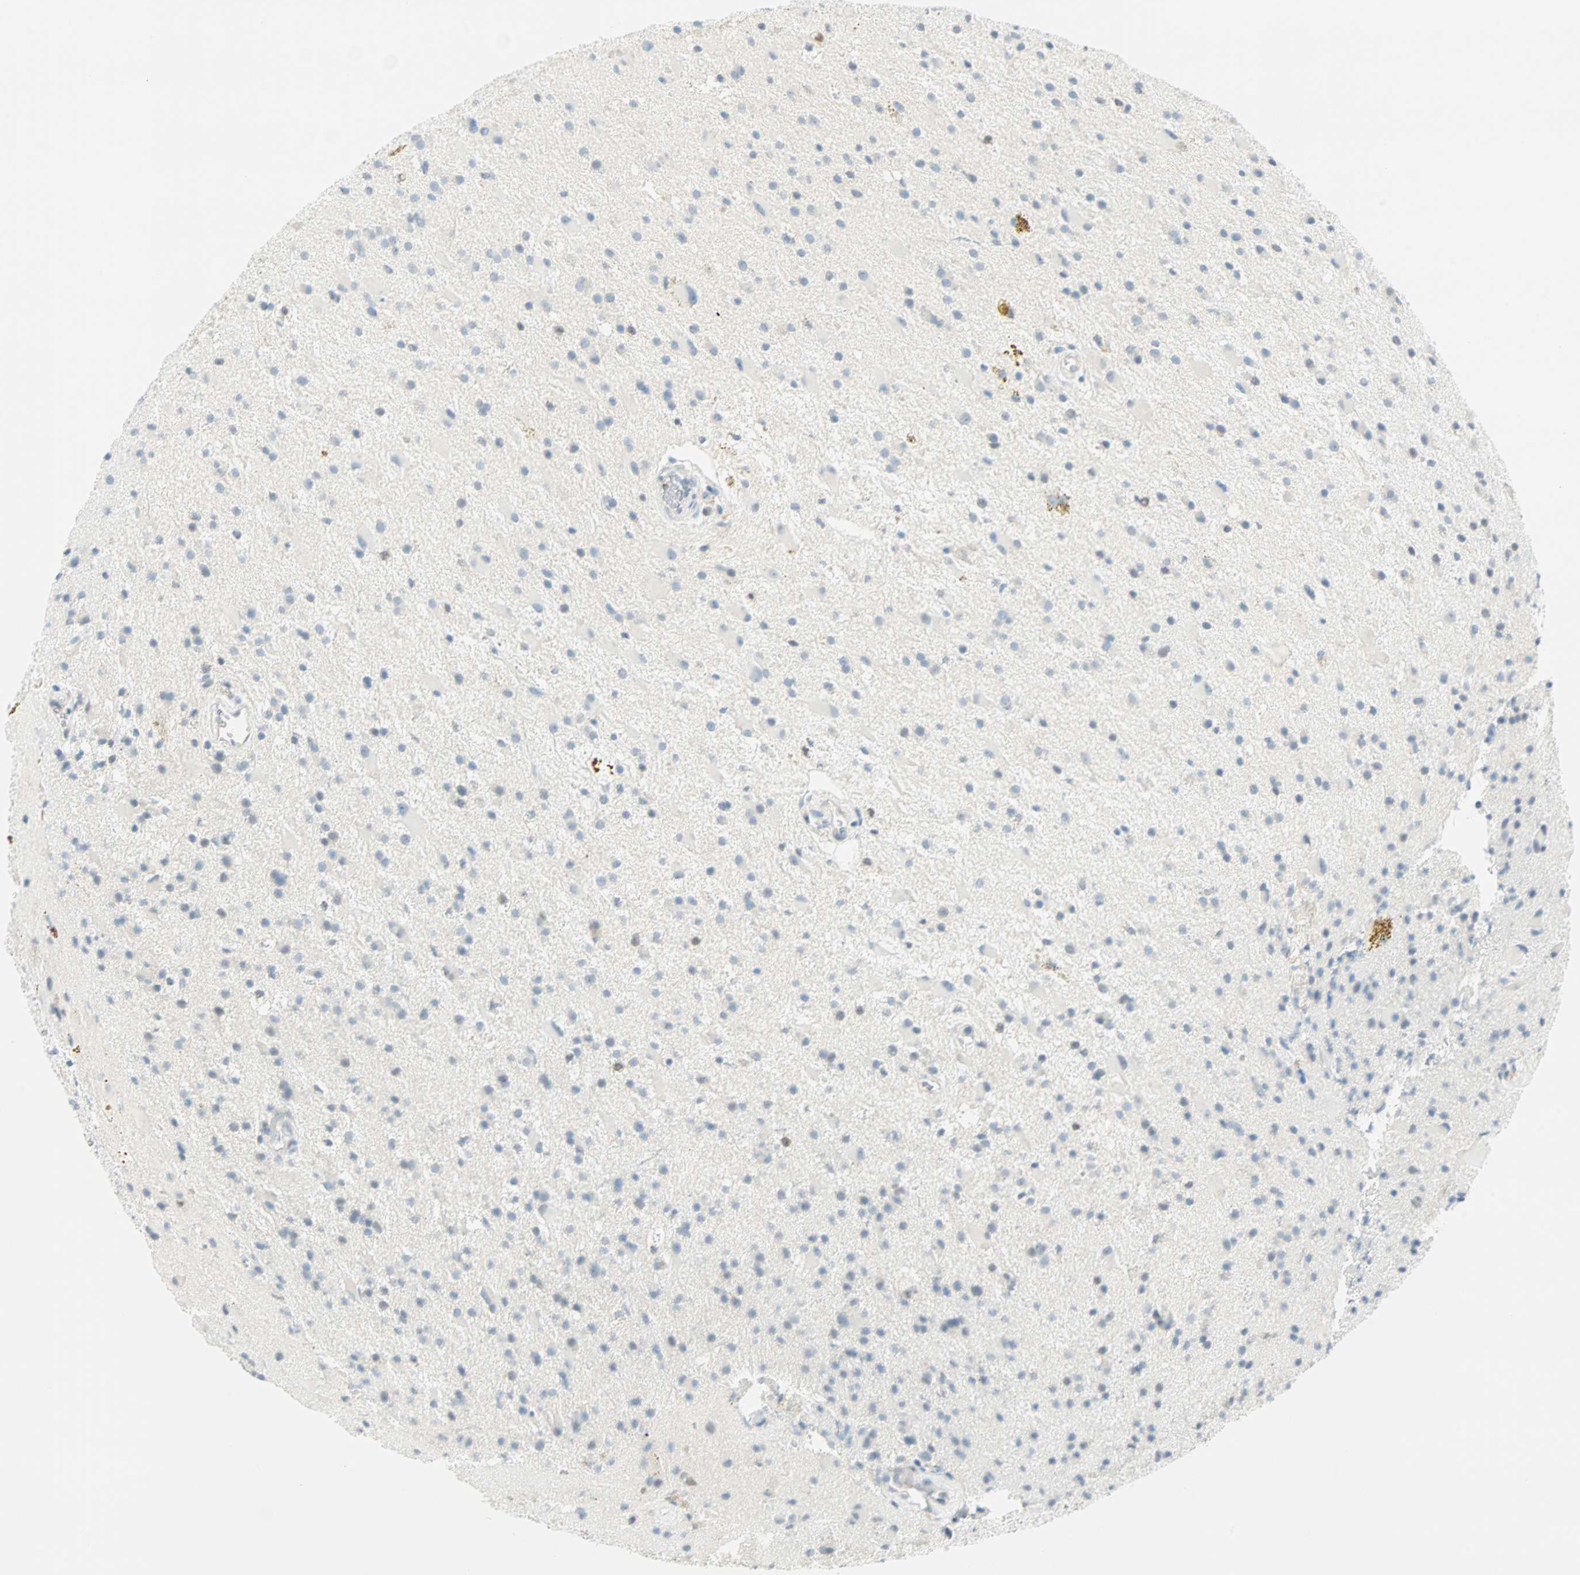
{"staining": {"intensity": "negative", "quantity": "none", "location": "none"}, "tissue": "glioma", "cell_type": "Tumor cells", "image_type": "cancer", "snomed": [{"axis": "morphology", "description": "Glioma, malignant, Low grade"}, {"axis": "topography", "description": "Brain"}], "caption": "The immunohistochemistry photomicrograph has no significant expression in tumor cells of malignant glioma (low-grade) tissue.", "gene": "MLLT10", "patient": {"sex": "male", "age": 58}}